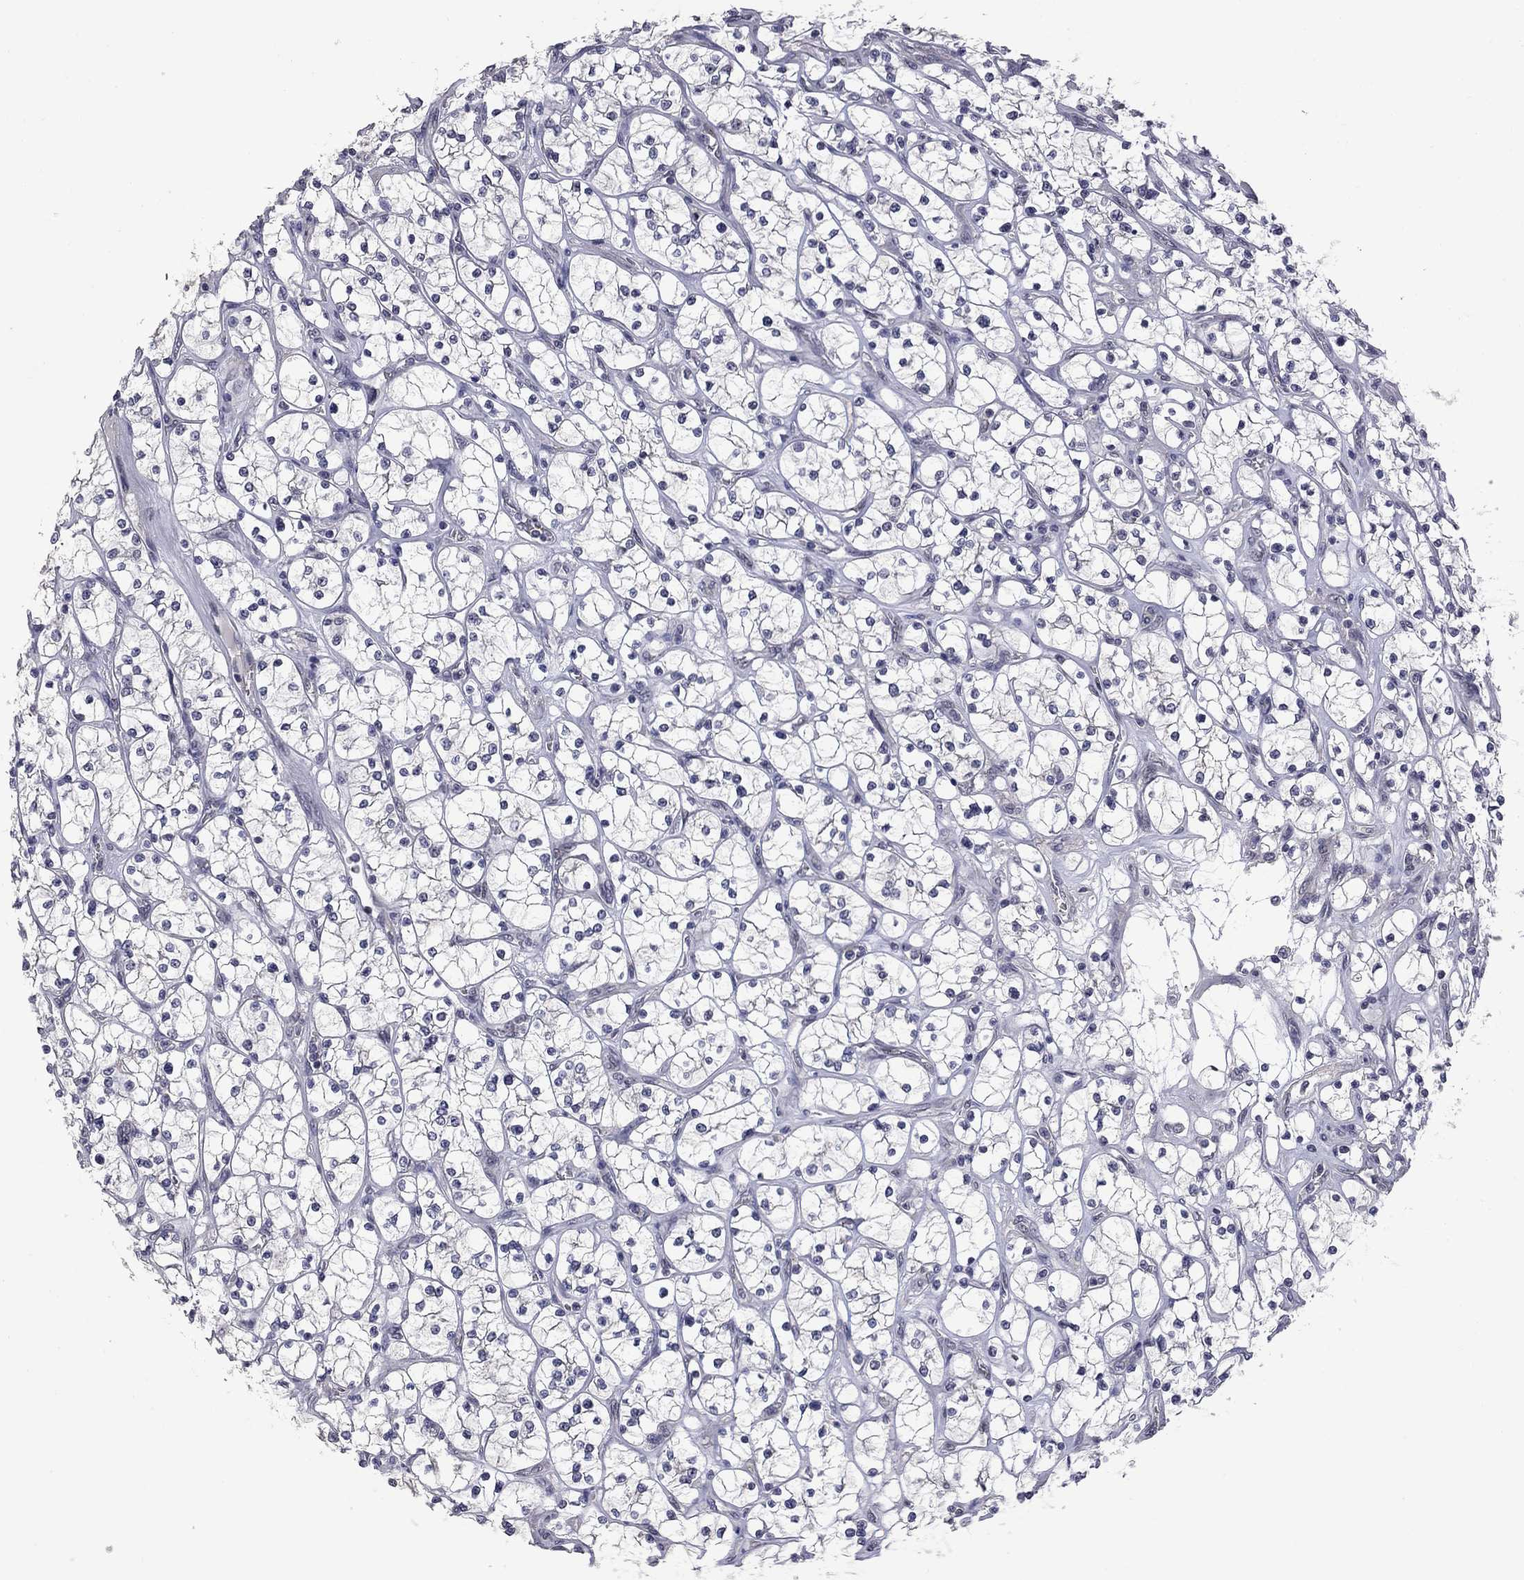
{"staining": {"intensity": "negative", "quantity": "none", "location": "none"}, "tissue": "renal cancer", "cell_type": "Tumor cells", "image_type": "cancer", "snomed": [{"axis": "morphology", "description": "Adenocarcinoma, NOS"}, {"axis": "topography", "description": "Kidney"}], "caption": "An immunohistochemistry (IHC) micrograph of adenocarcinoma (renal) is shown. There is no staining in tumor cells of adenocarcinoma (renal).", "gene": "FABP12", "patient": {"sex": "female", "age": 64}}